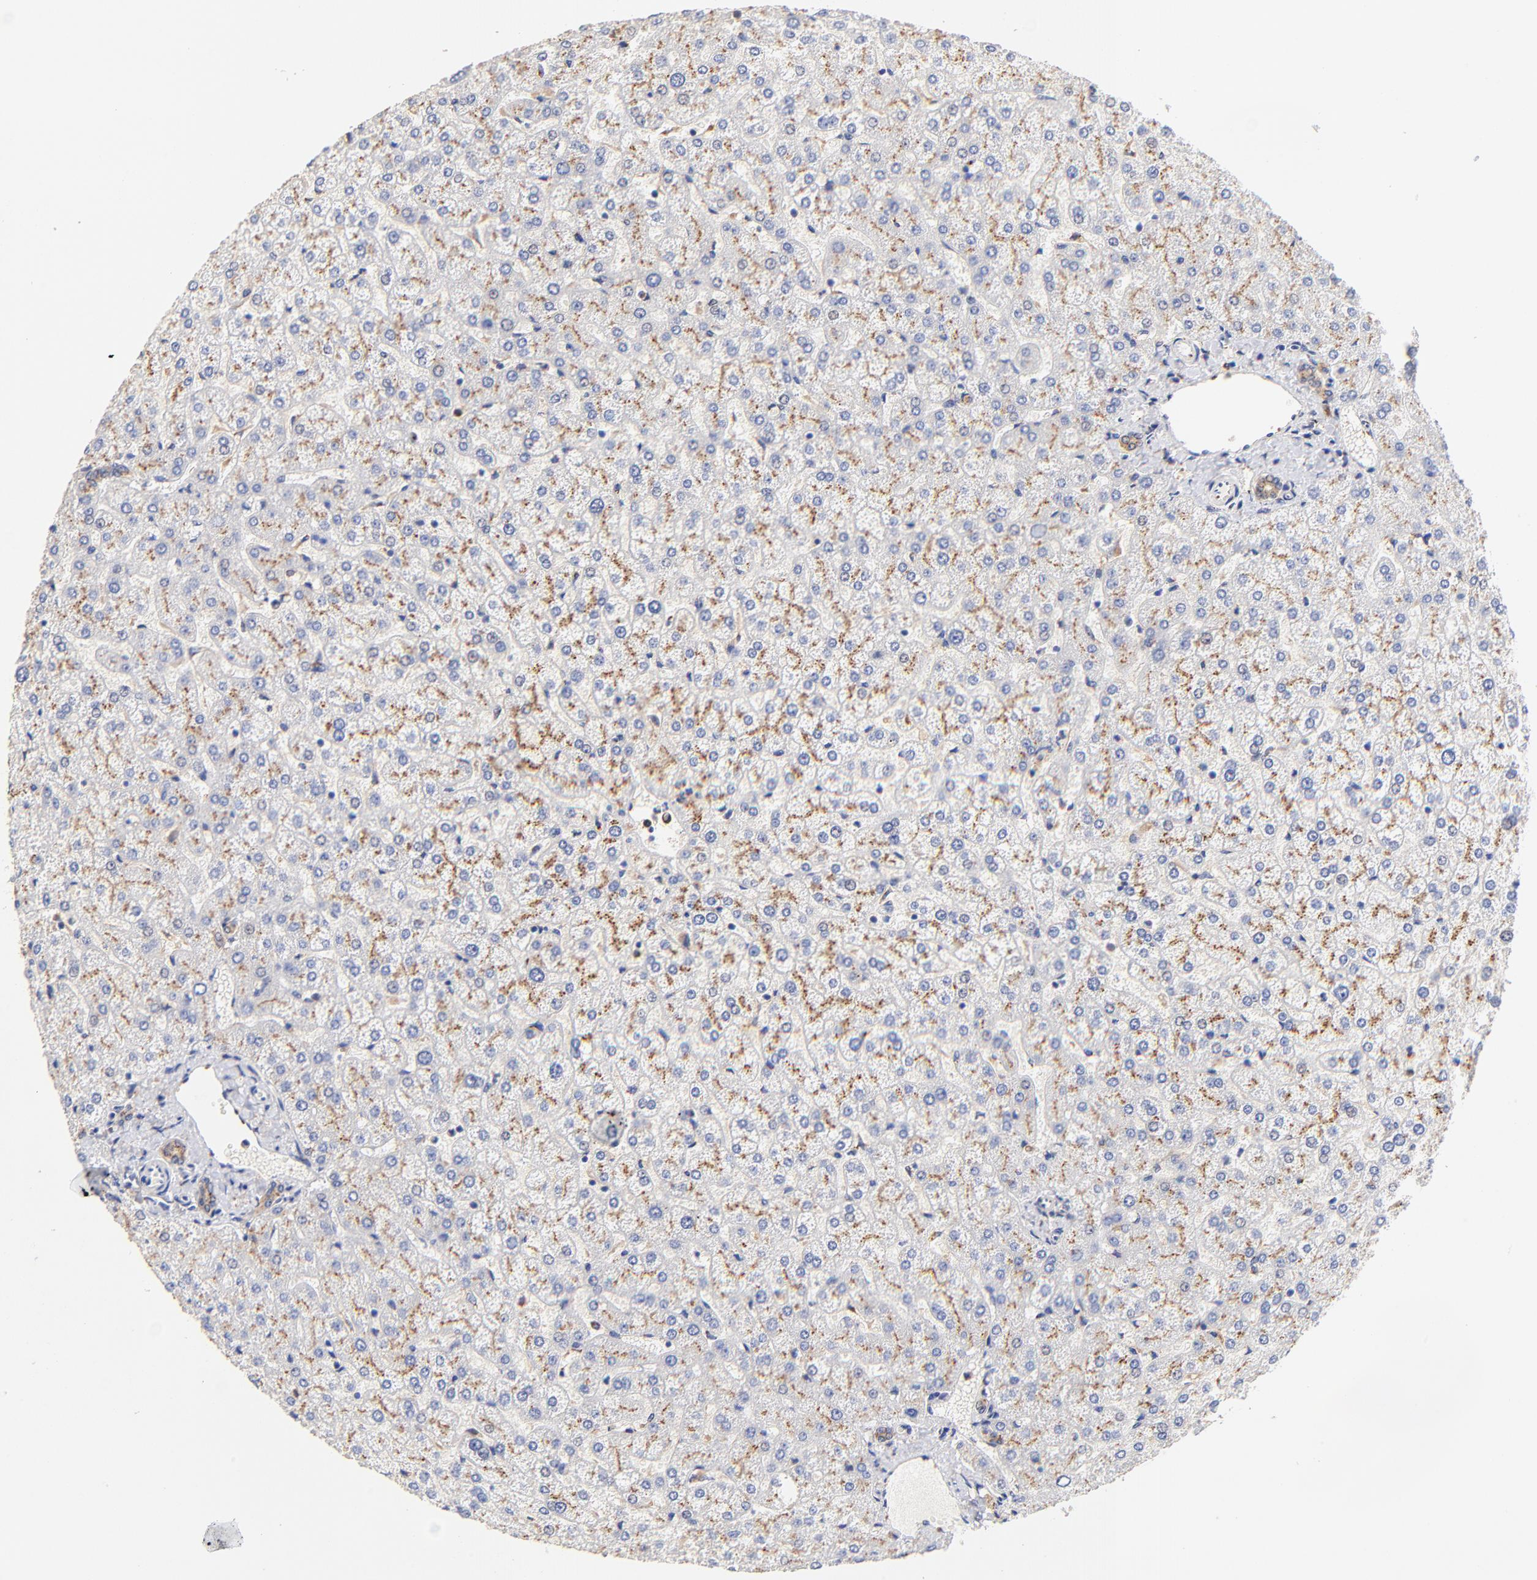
{"staining": {"intensity": "weak", "quantity": ">75%", "location": "cytoplasmic/membranous"}, "tissue": "liver", "cell_type": "Cholangiocytes", "image_type": "normal", "snomed": [{"axis": "morphology", "description": "Normal tissue, NOS"}, {"axis": "topography", "description": "Liver"}], "caption": "An immunohistochemistry (IHC) photomicrograph of benign tissue is shown. Protein staining in brown highlights weak cytoplasmic/membranous positivity in liver within cholangiocytes. (Brightfield microscopy of DAB IHC at high magnification).", "gene": "FMNL3", "patient": {"sex": "female", "age": 32}}